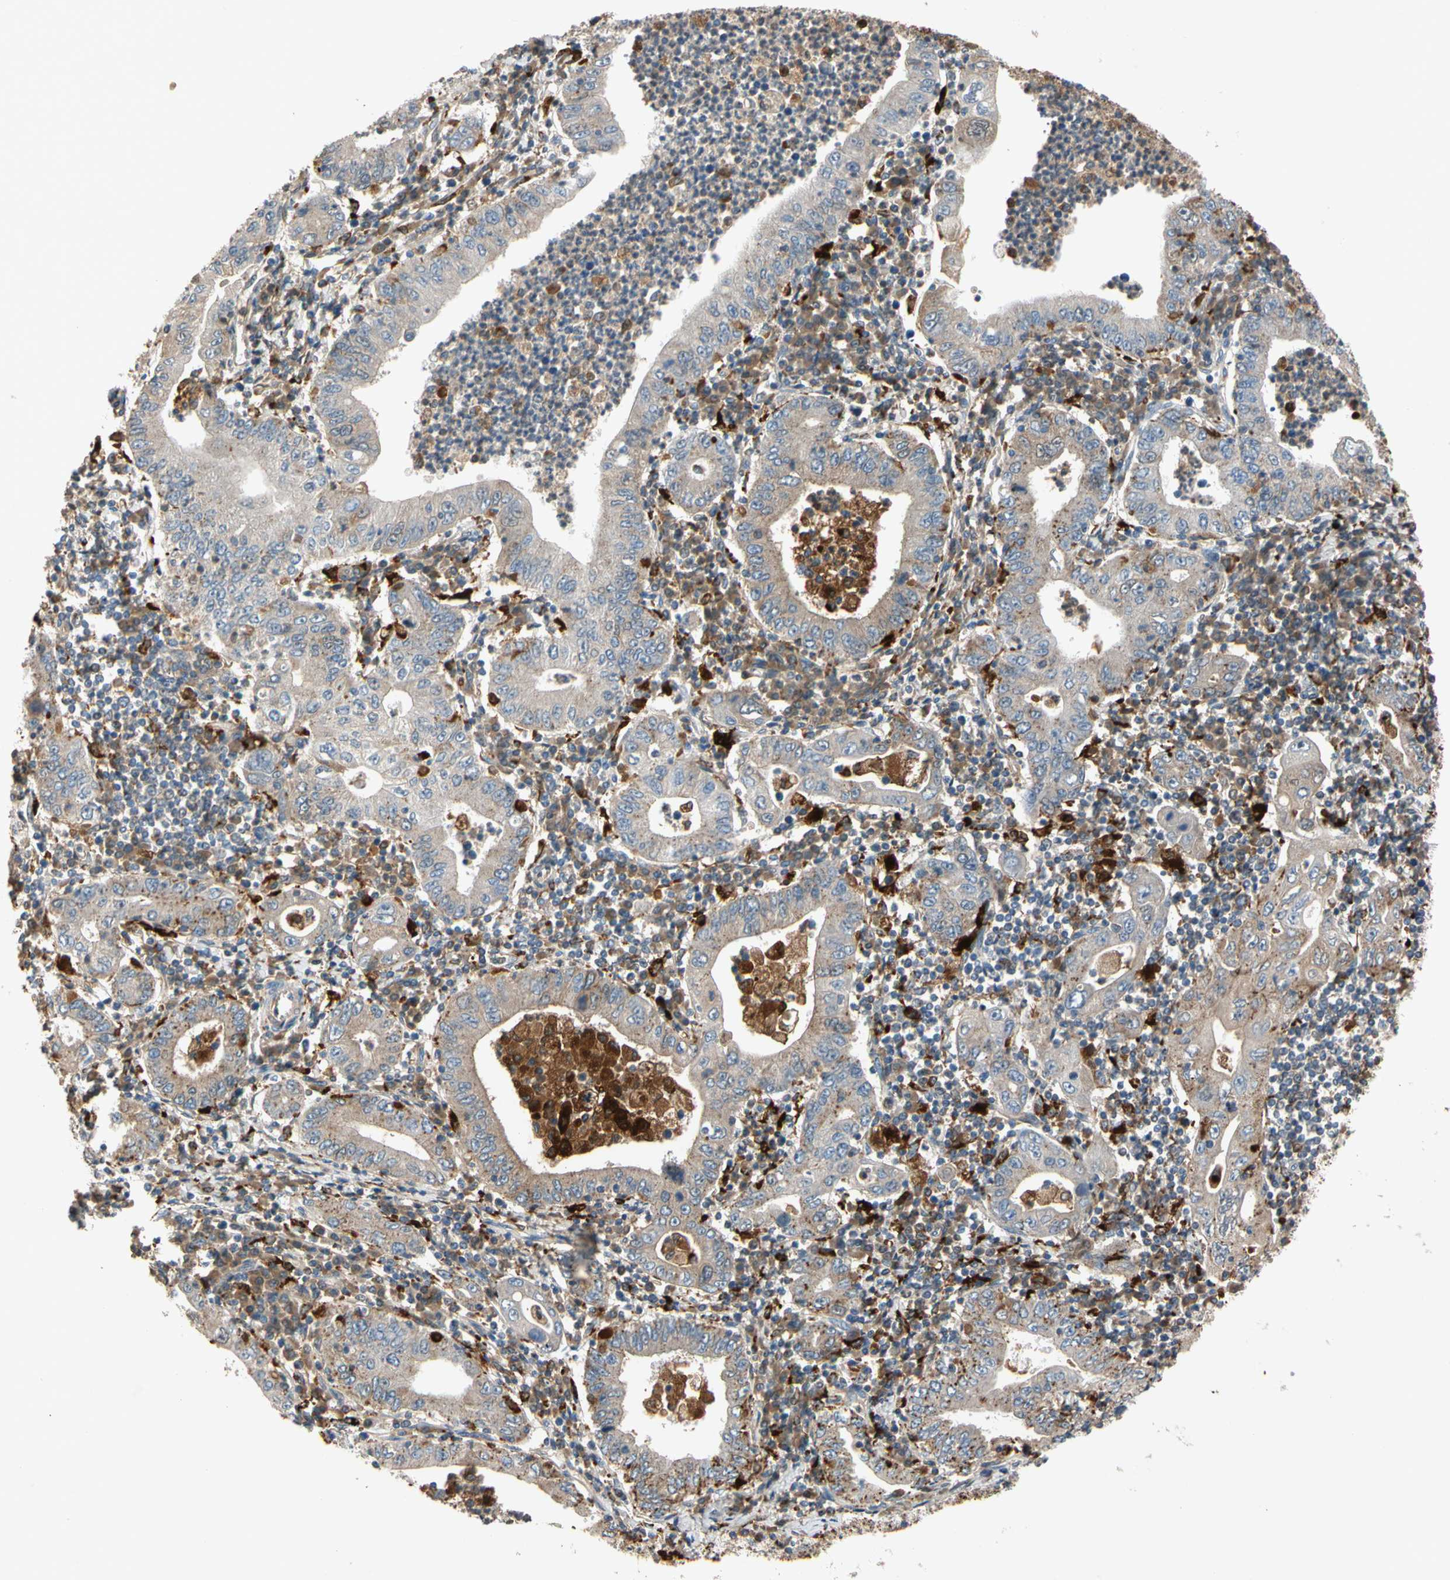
{"staining": {"intensity": "weak", "quantity": "25%-75%", "location": "cytoplasmic/membranous"}, "tissue": "stomach cancer", "cell_type": "Tumor cells", "image_type": "cancer", "snomed": [{"axis": "morphology", "description": "Normal tissue, NOS"}, {"axis": "morphology", "description": "Adenocarcinoma, NOS"}, {"axis": "topography", "description": "Esophagus"}, {"axis": "topography", "description": "Stomach, upper"}, {"axis": "topography", "description": "Peripheral nerve tissue"}], "caption": "Immunohistochemical staining of human stomach cancer reveals low levels of weak cytoplasmic/membranous expression in approximately 25%-75% of tumor cells.", "gene": "GM2A", "patient": {"sex": "male", "age": 62}}